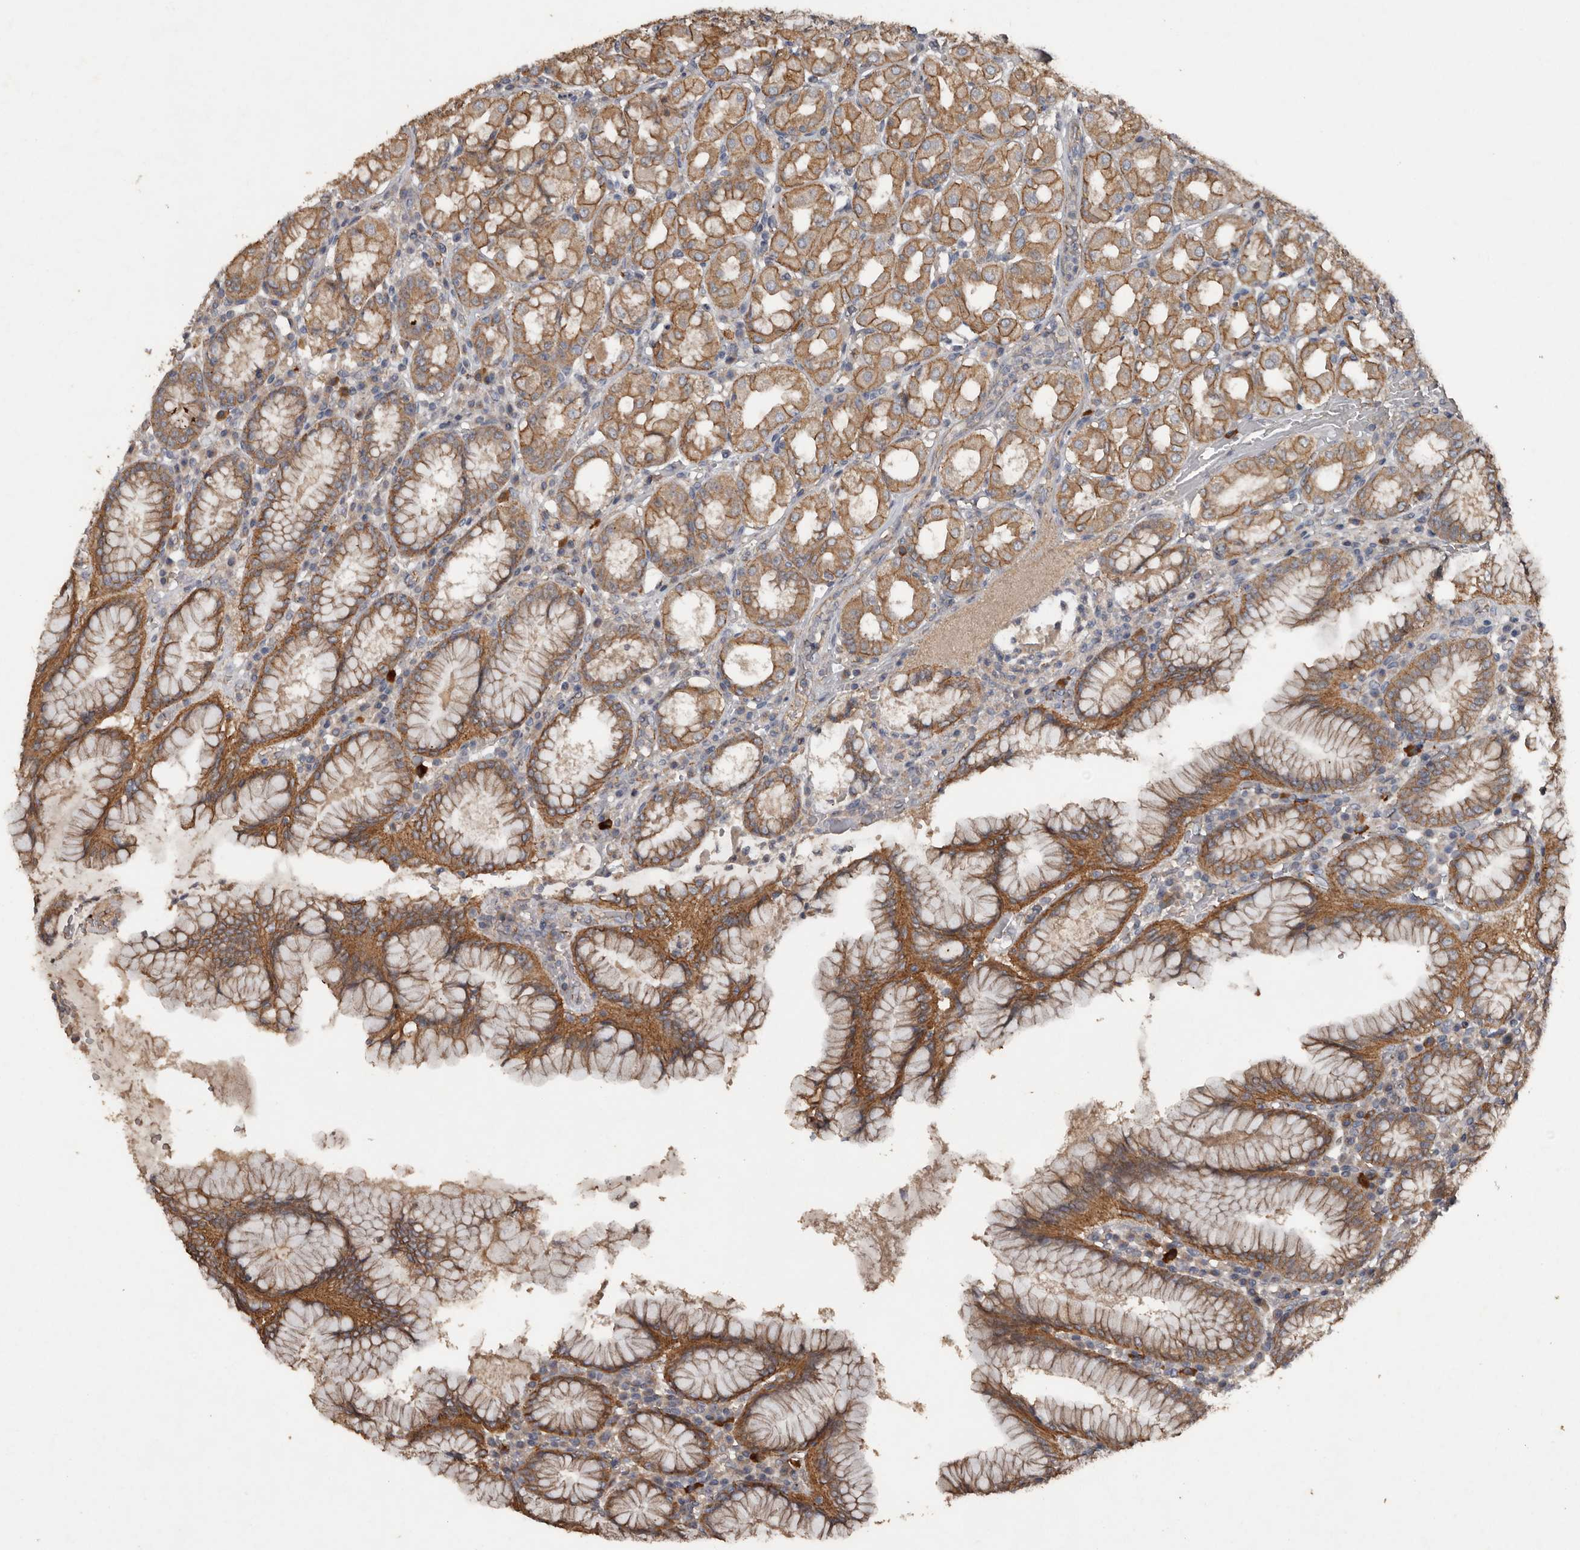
{"staining": {"intensity": "moderate", "quantity": ">75%", "location": "cytoplasmic/membranous"}, "tissue": "stomach", "cell_type": "Glandular cells", "image_type": "normal", "snomed": [{"axis": "morphology", "description": "Normal tissue, NOS"}, {"axis": "topography", "description": "Stomach"}, {"axis": "topography", "description": "Stomach, lower"}], "caption": "Stomach stained for a protein displays moderate cytoplasmic/membranous positivity in glandular cells. The staining is performed using DAB (3,3'-diaminobenzidine) brown chromogen to label protein expression. The nuclei are counter-stained blue using hematoxylin.", "gene": "HYAL4", "patient": {"sex": "female", "age": 56}}